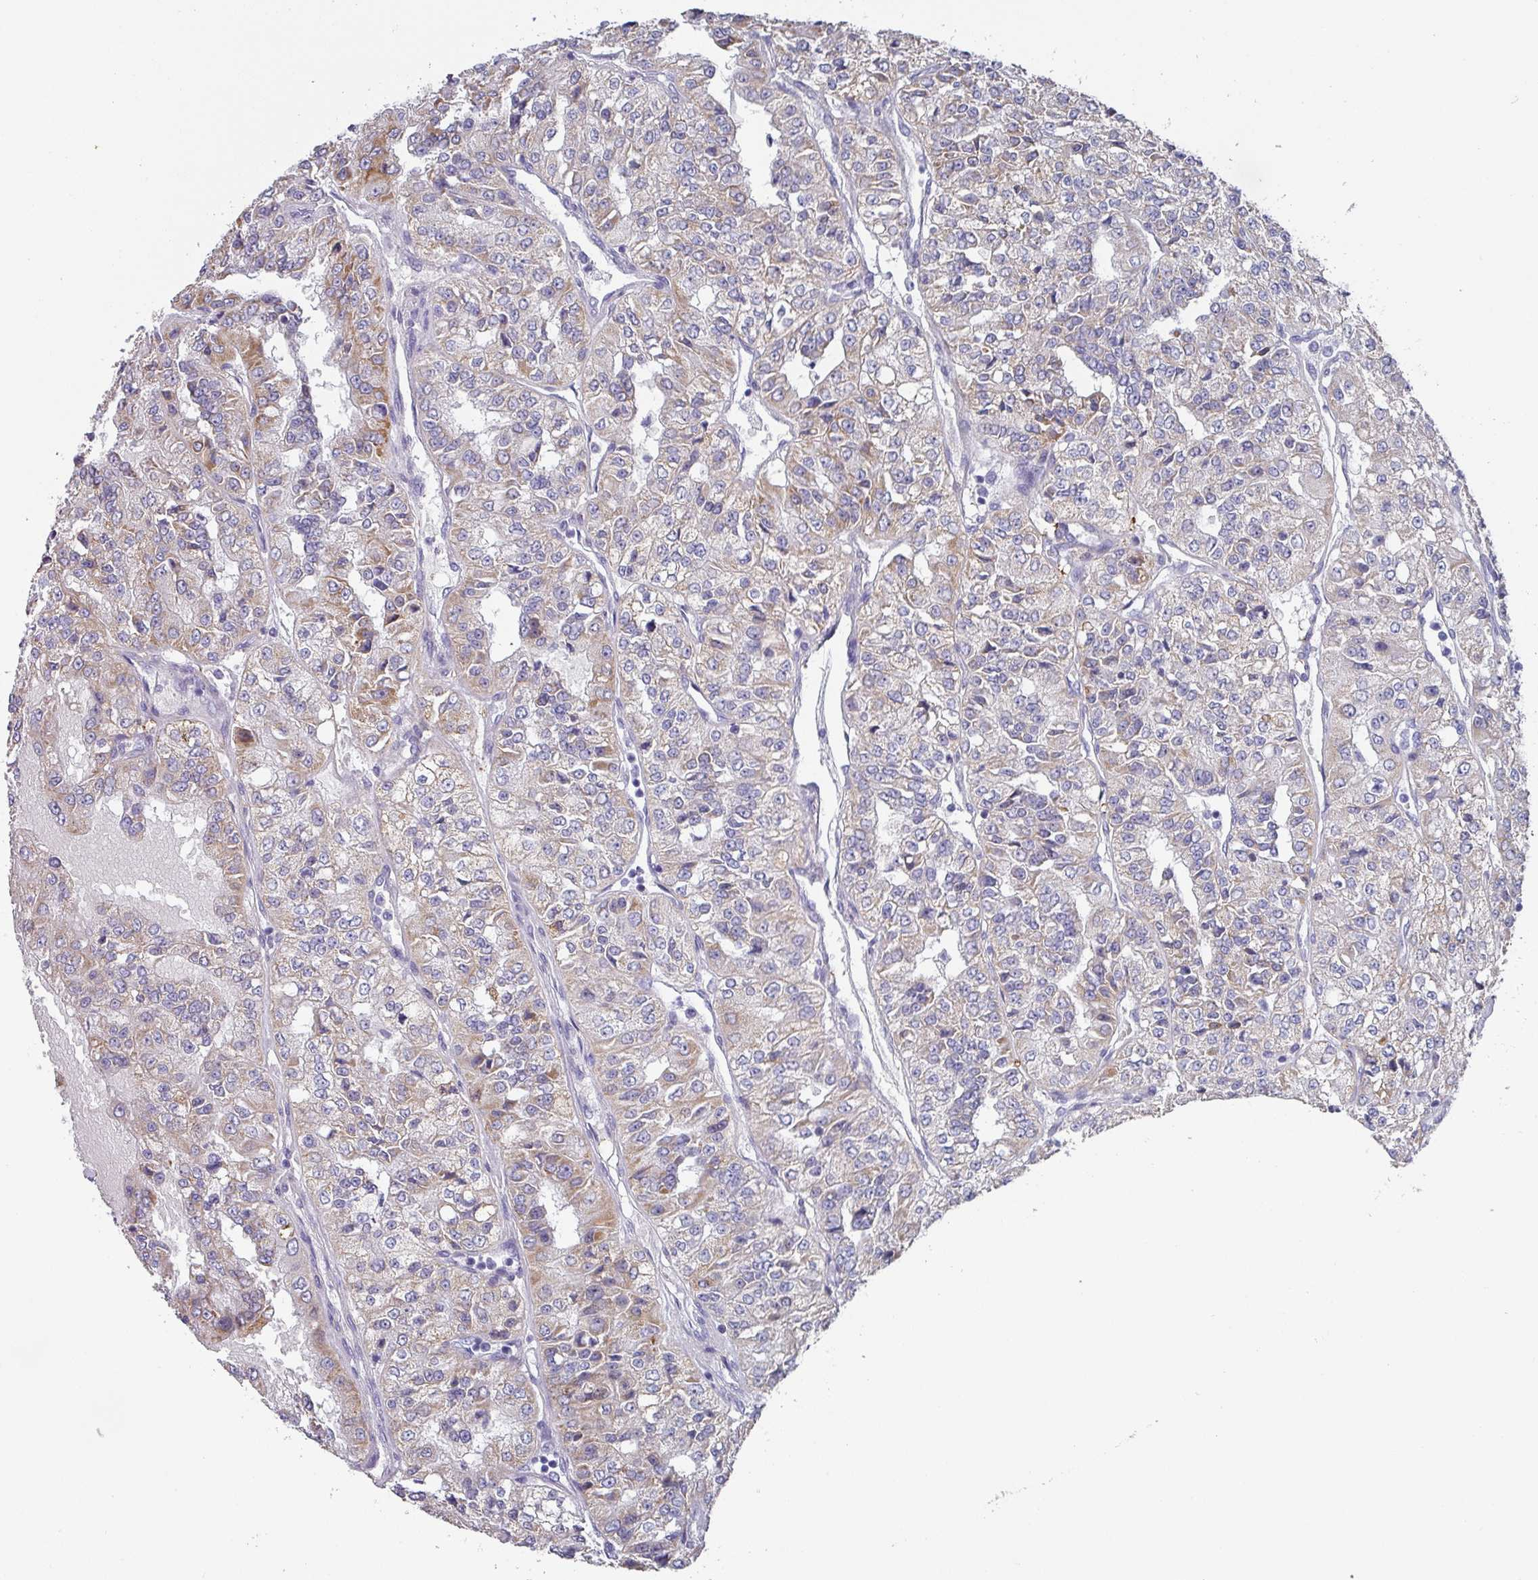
{"staining": {"intensity": "weak", "quantity": "25%-75%", "location": "cytoplasmic/membranous"}, "tissue": "renal cancer", "cell_type": "Tumor cells", "image_type": "cancer", "snomed": [{"axis": "morphology", "description": "Adenocarcinoma, NOS"}, {"axis": "topography", "description": "Kidney"}], "caption": "Adenocarcinoma (renal) stained for a protein (brown) reveals weak cytoplasmic/membranous positive expression in about 25%-75% of tumor cells.", "gene": "DEFB115", "patient": {"sex": "female", "age": 63}}